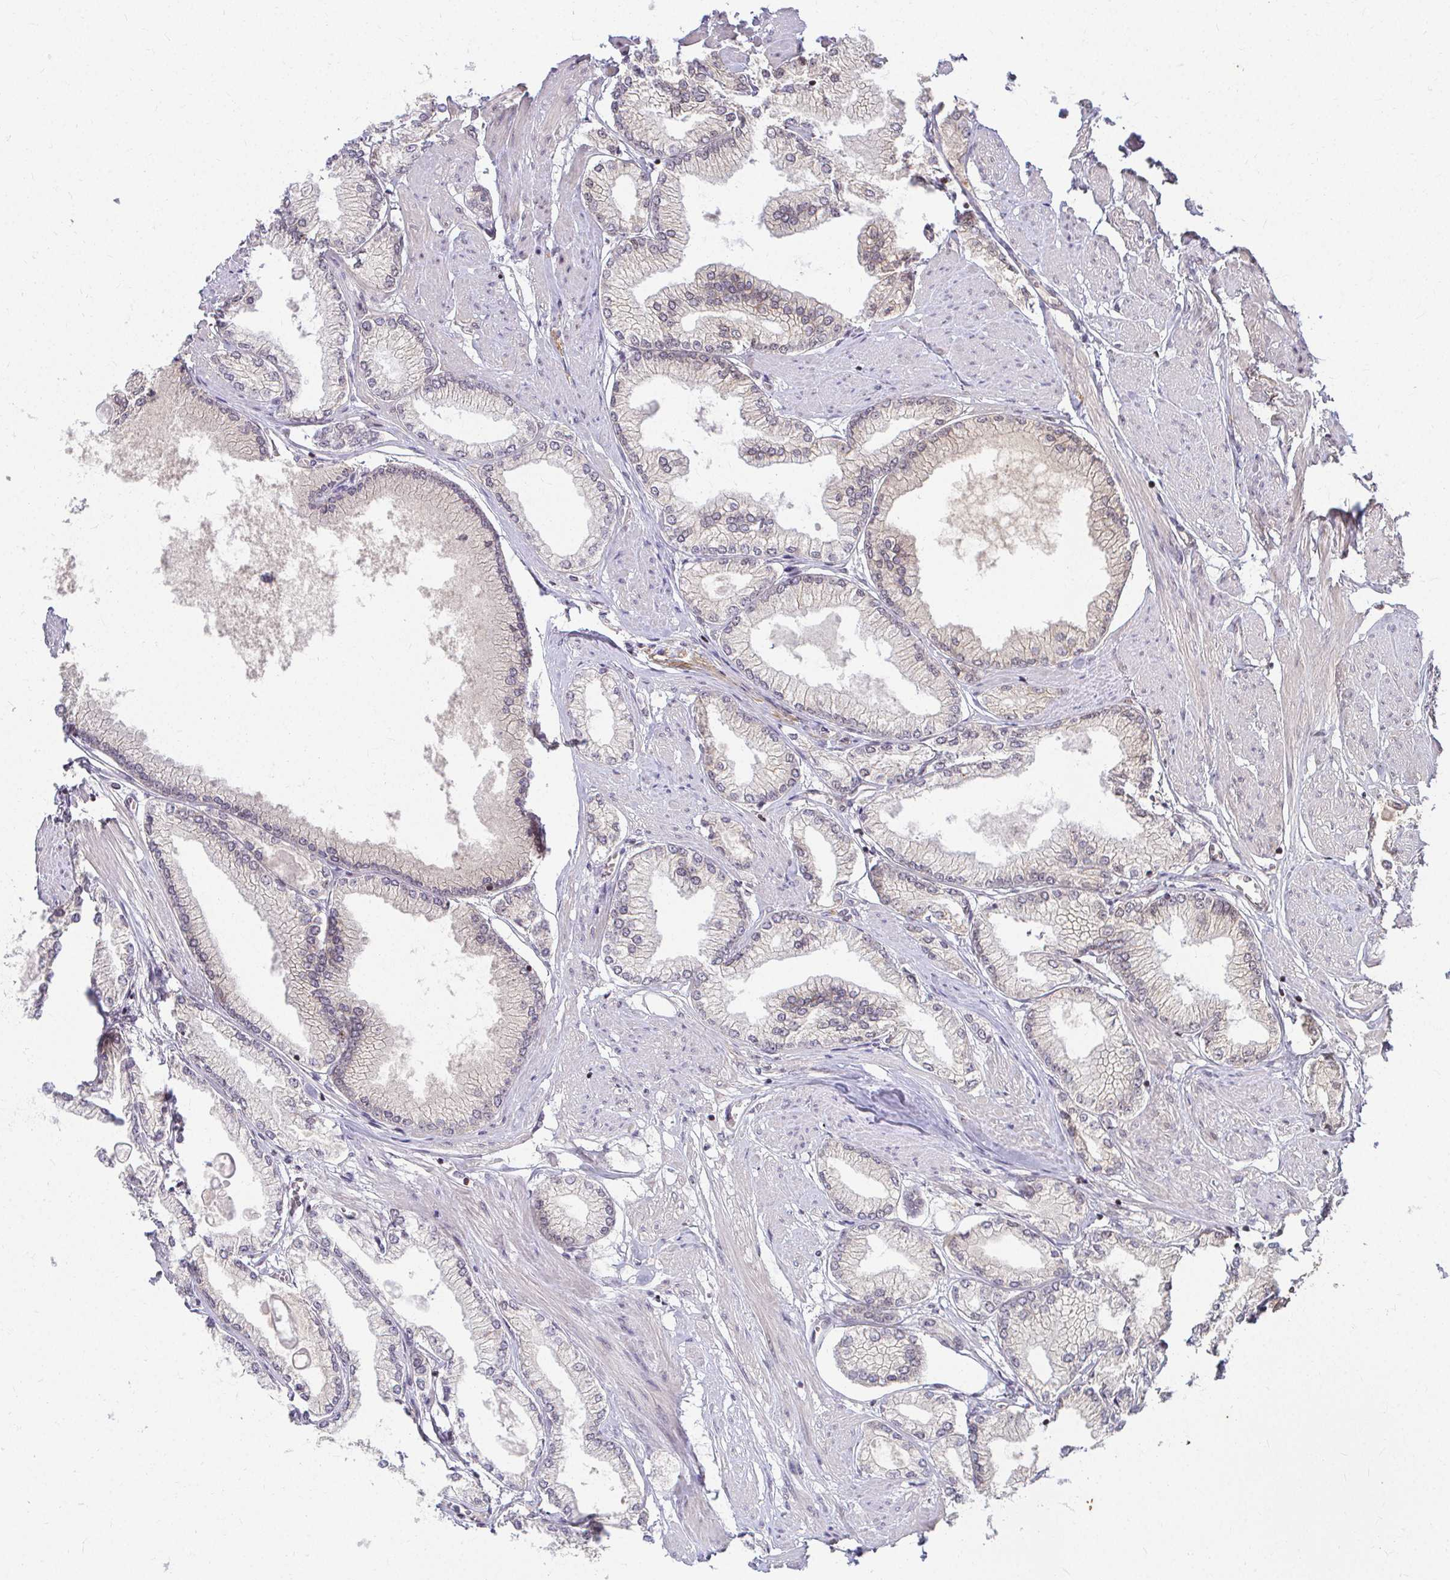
{"staining": {"intensity": "weak", "quantity": "<25%", "location": "cytoplasmic/membranous"}, "tissue": "prostate cancer", "cell_type": "Tumor cells", "image_type": "cancer", "snomed": [{"axis": "morphology", "description": "Adenocarcinoma, High grade"}, {"axis": "topography", "description": "Prostate"}], "caption": "Tumor cells are negative for brown protein staining in adenocarcinoma (high-grade) (prostate).", "gene": "ANK3", "patient": {"sex": "male", "age": 68}}